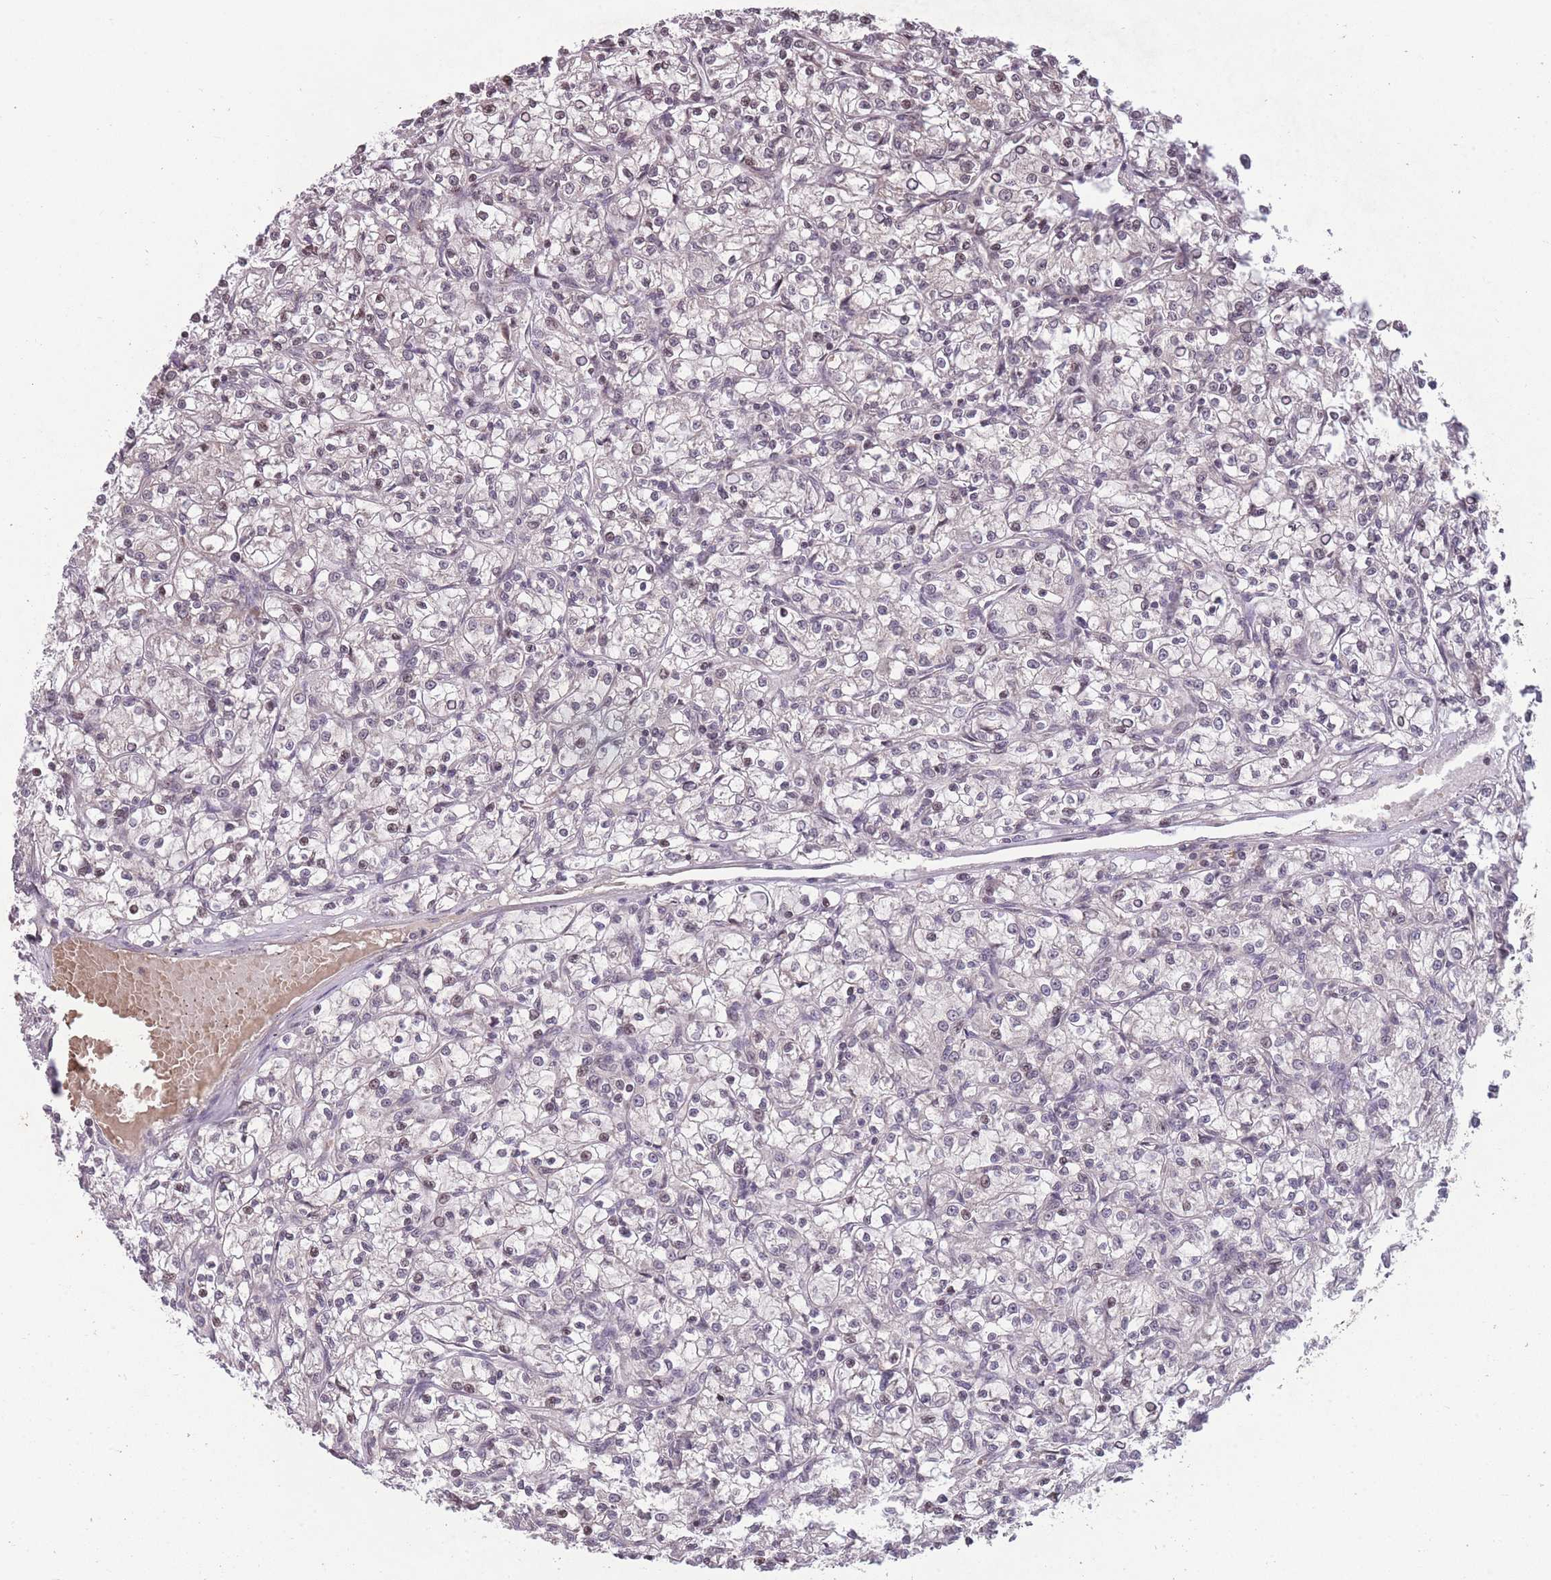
{"staining": {"intensity": "negative", "quantity": "none", "location": "none"}, "tissue": "renal cancer", "cell_type": "Tumor cells", "image_type": "cancer", "snomed": [{"axis": "morphology", "description": "Adenocarcinoma, NOS"}, {"axis": "topography", "description": "Kidney"}], "caption": "Tumor cells show no significant staining in renal cancer (adenocarcinoma).", "gene": "GGT5", "patient": {"sex": "female", "age": 59}}